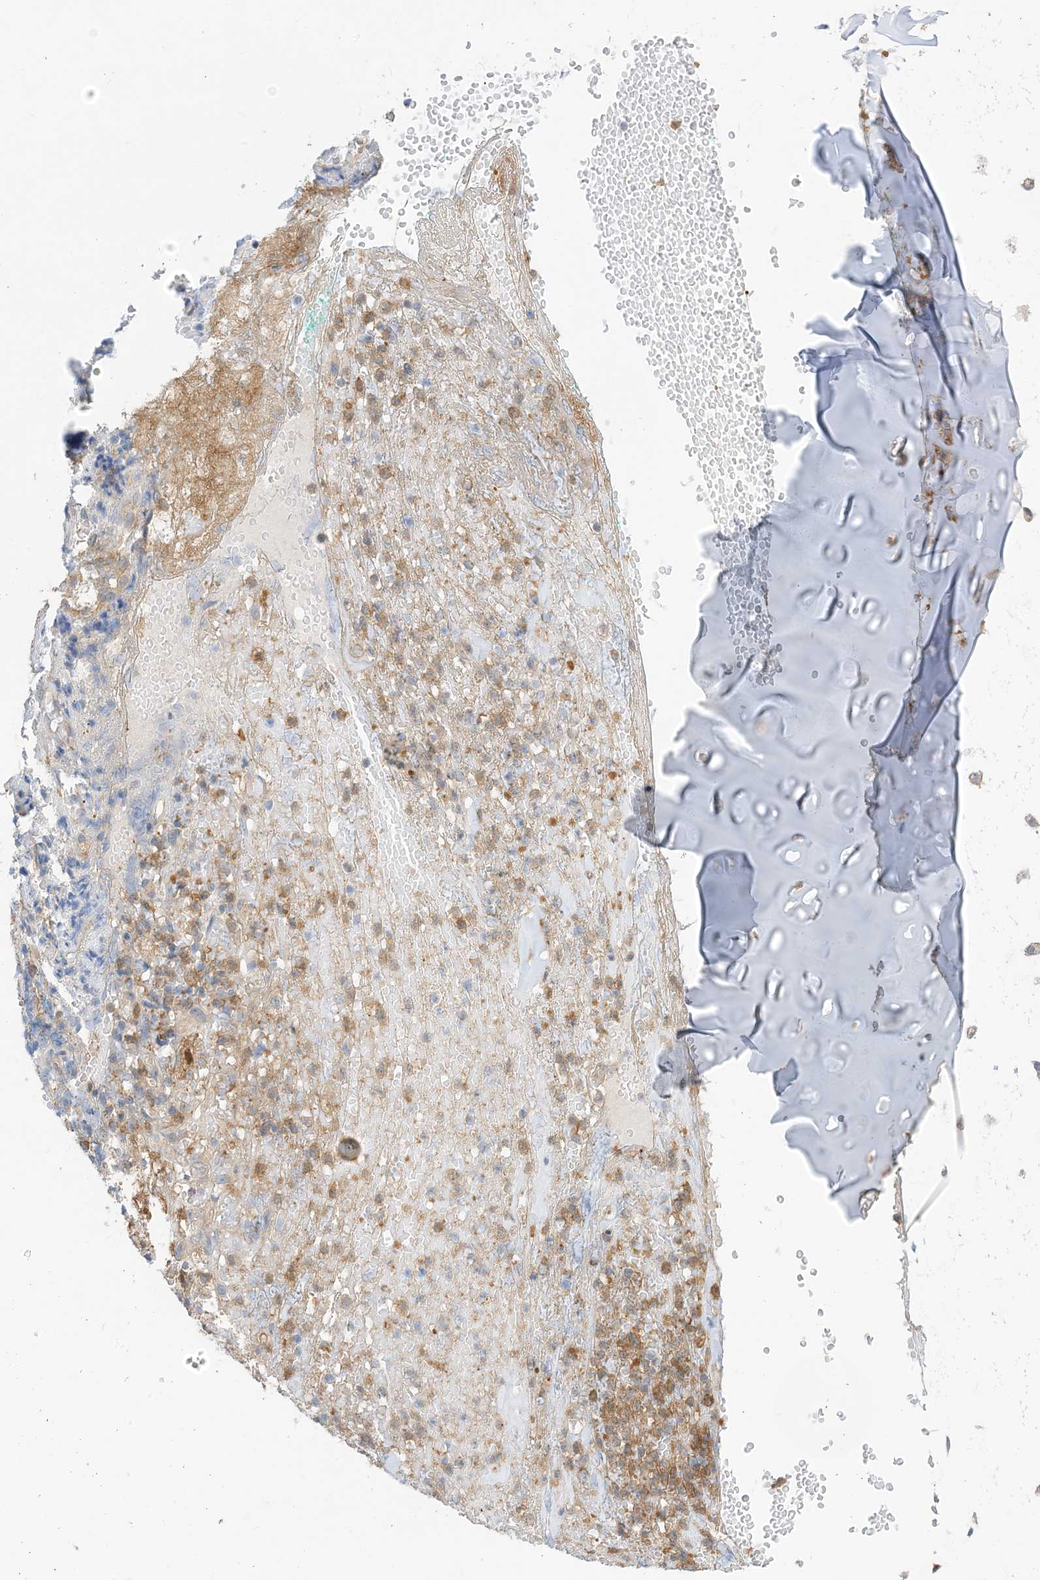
{"staining": {"intensity": "negative", "quantity": "none", "location": "none"}, "tissue": "adipose tissue", "cell_type": "Adipocytes", "image_type": "normal", "snomed": [{"axis": "morphology", "description": "Normal tissue, NOS"}, {"axis": "morphology", "description": "Basal cell carcinoma"}, {"axis": "topography", "description": "Cartilage tissue"}, {"axis": "topography", "description": "Nasopharynx"}, {"axis": "topography", "description": "Oral tissue"}], "caption": "Adipocytes show no significant expression in benign adipose tissue. (DAB (3,3'-diaminobenzidine) immunohistochemistry with hematoxylin counter stain).", "gene": "NAGK", "patient": {"sex": "female", "age": 77}}